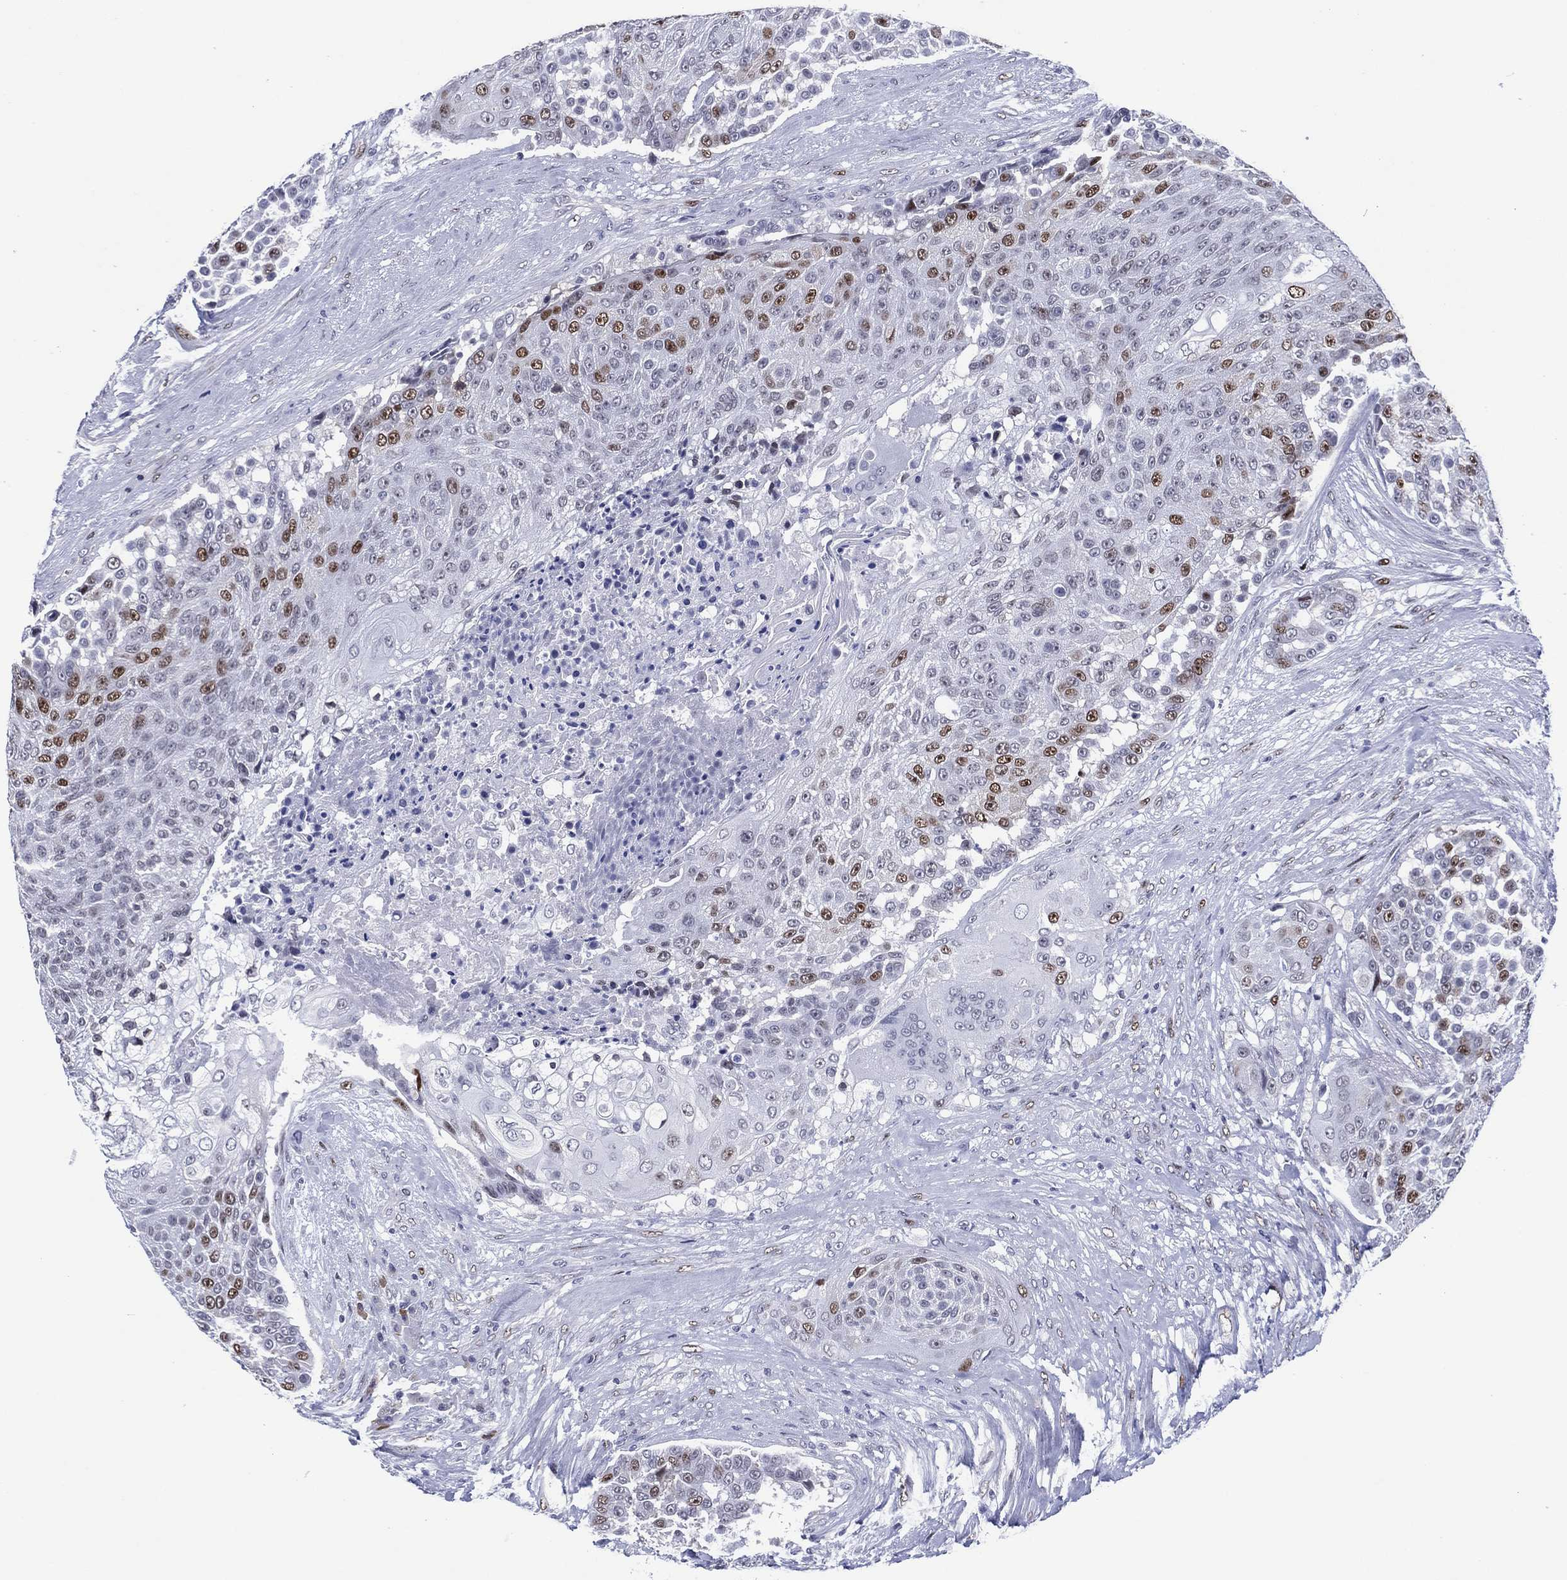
{"staining": {"intensity": "strong", "quantity": "<25%", "location": "nuclear"}, "tissue": "urothelial cancer", "cell_type": "Tumor cells", "image_type": "cancer", "snomed": [{"axis": "morphology", "description": "Urothelial carcinoma, High grade"}, {"axis": "topography", "description": "Urinary bladder"}], "caption": "Human urothelial carcinoma (high-grade) stained for a protein (brown) demonstrates strong nuclear positive positivity in about <25% of tumor cells.", "gene": "GATA6", "patient": {"sex": "female", "age": 63}}